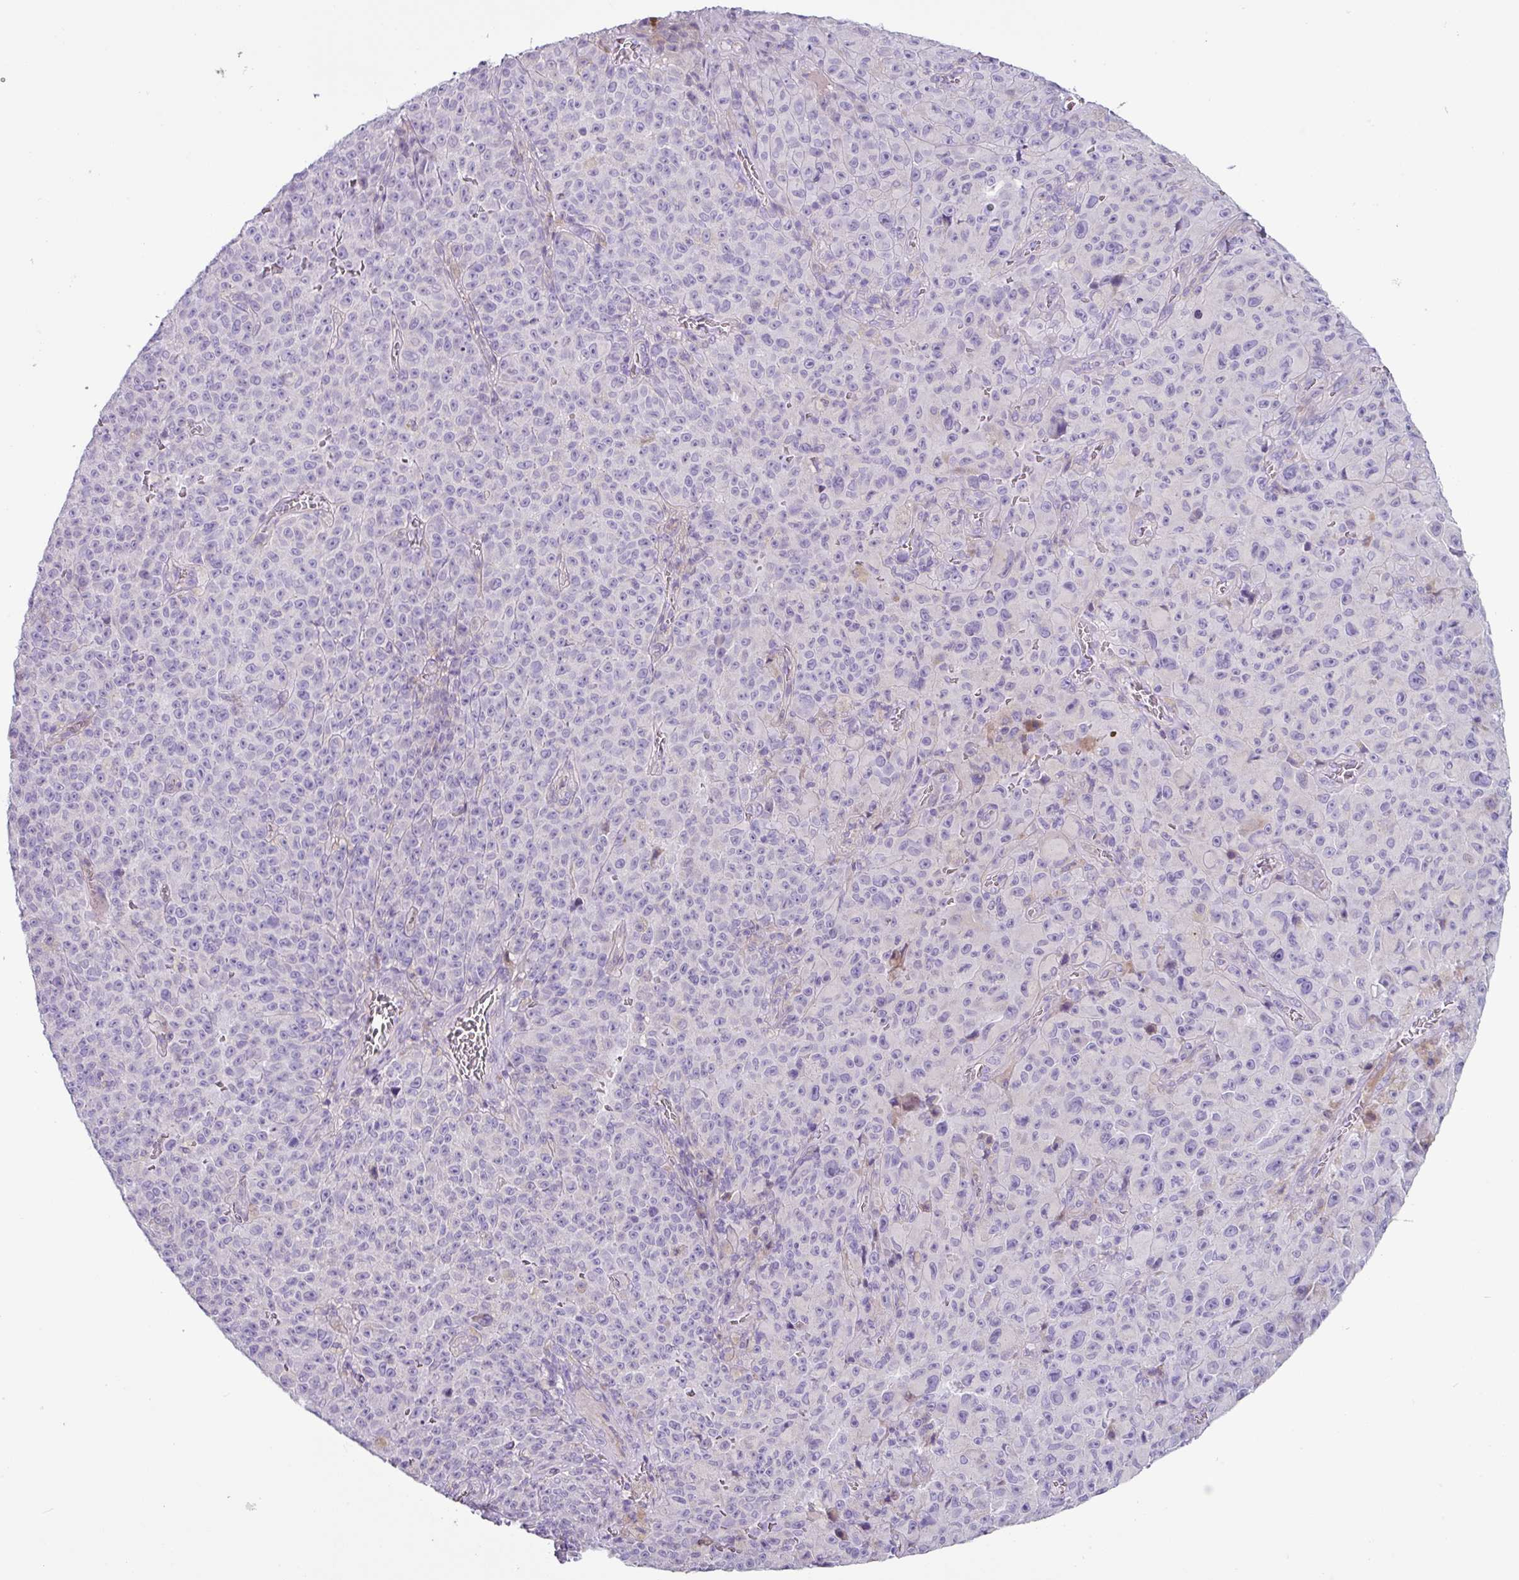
{"staining": {"intensity": "negative", "quantity": "none", "location": "none"}, "tissue": "melanoma", "cell_type": "Tumor cells", "image_type": "cancer", "snomed": [{"axis": "morphology", "description": "Malignant melanoma, NOS"}, {"axis": "topography", "description": "Skin"}], "caption": "This image is of melanoma stained with immunohistochemistry to label a protein in brown with the nuclei are counter-stained blue. There is no staining in tumor cells. (DAB (3,3'-diaminobenzidine) immunohistochemistry with hematoxylin counter stain).", "gene": "RGS16", "patient": {"sex": "female", "age": 82}}